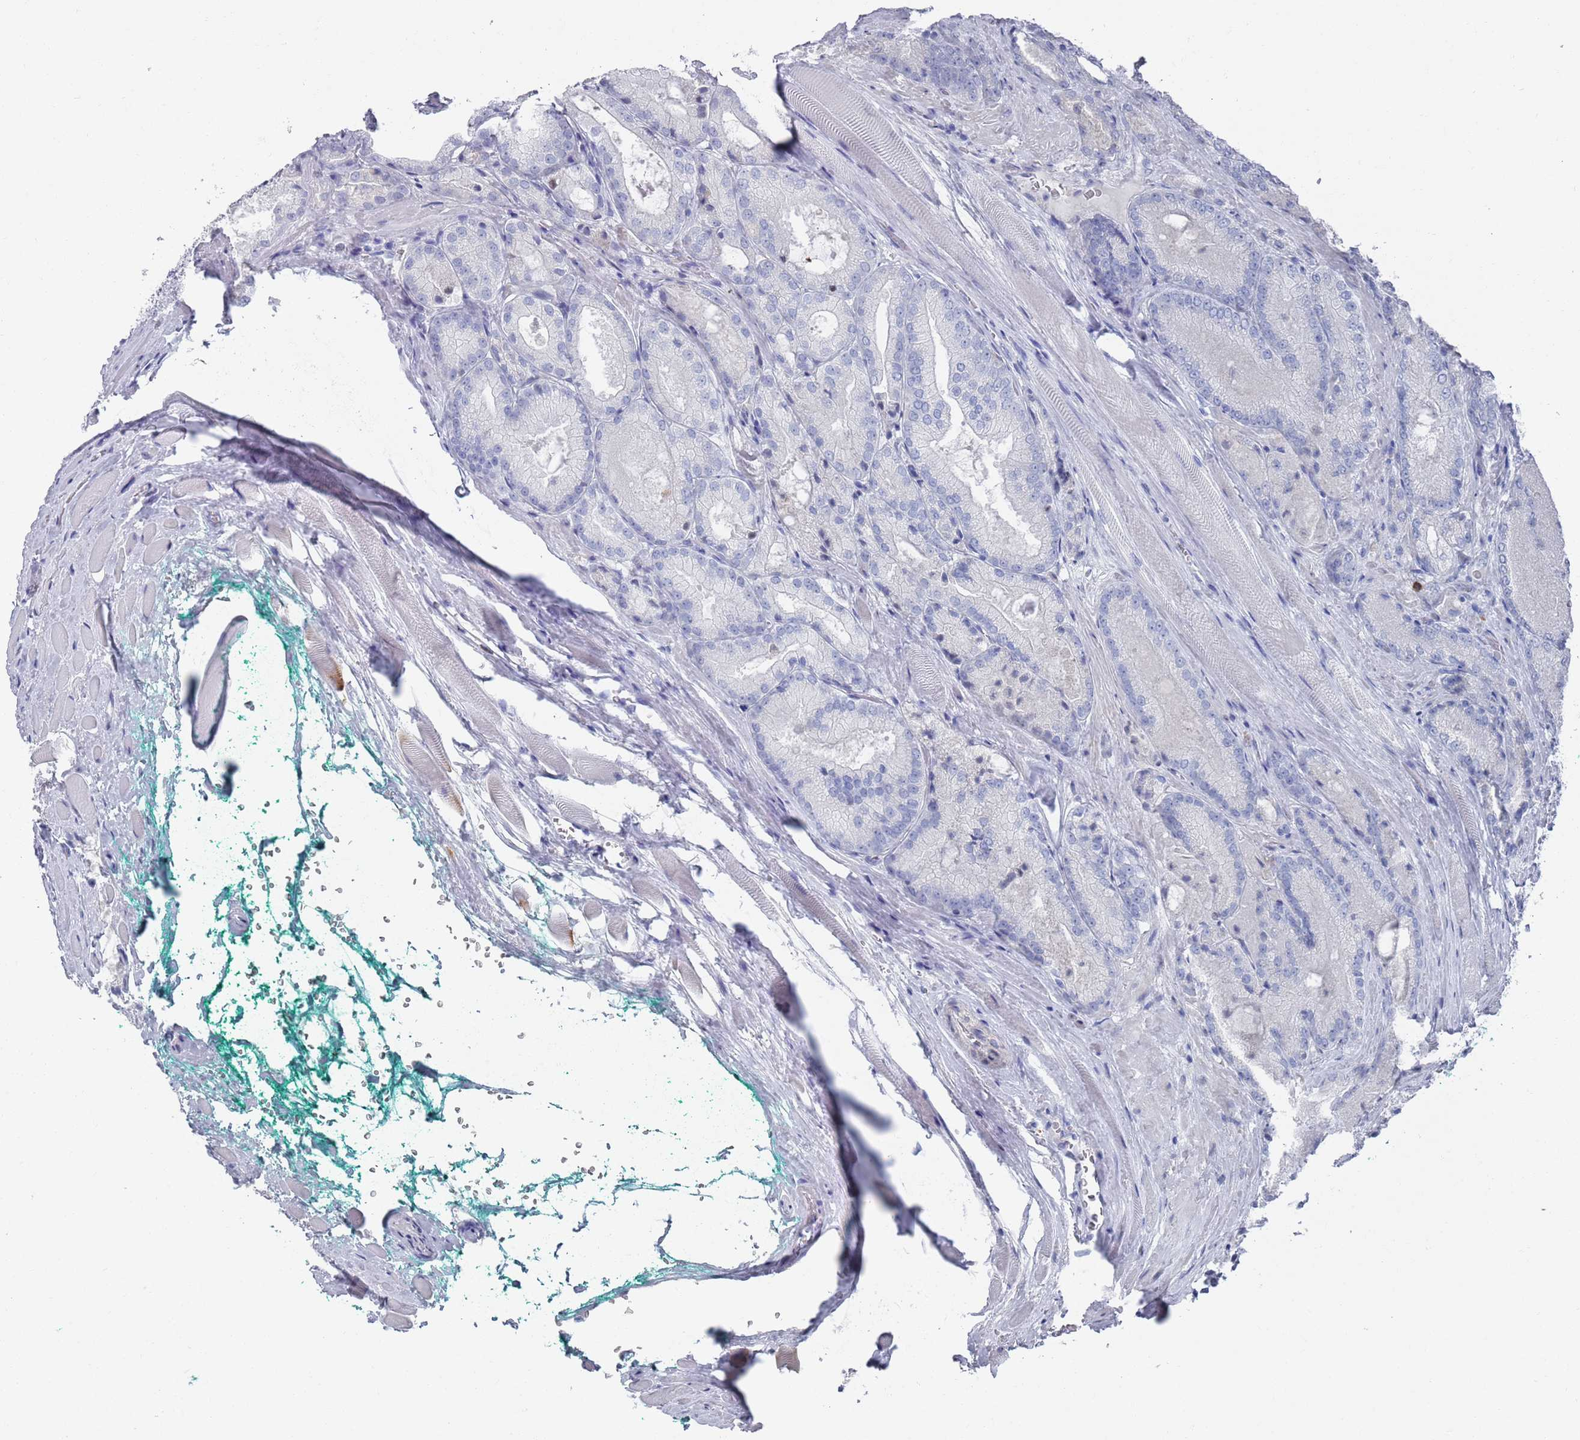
{"staining": {"intensity": "negative", "quantity": "none", "location": "none"}, "tissue": "prostate cancer", "cell_type": "Tumor cells", "image_type": "cancer", "snomed": [{"axis": "morphology", "description": "Adenocarcinoma, Low grade"}, {"axis": "topography", "description": "Prostate"}], "caption": "Tumor cells are negative for protein expression in human adenocarcinoma (low-grade) (prostate). Brightfield microscopy of immunohistochemistry stained with DAB (3,3'-diaminobenzidine) (brown) and hematoxylin (blue), captured at high magnification.", "gene": "MAT1A", "patient": {"sex": "male", "age": 74}}